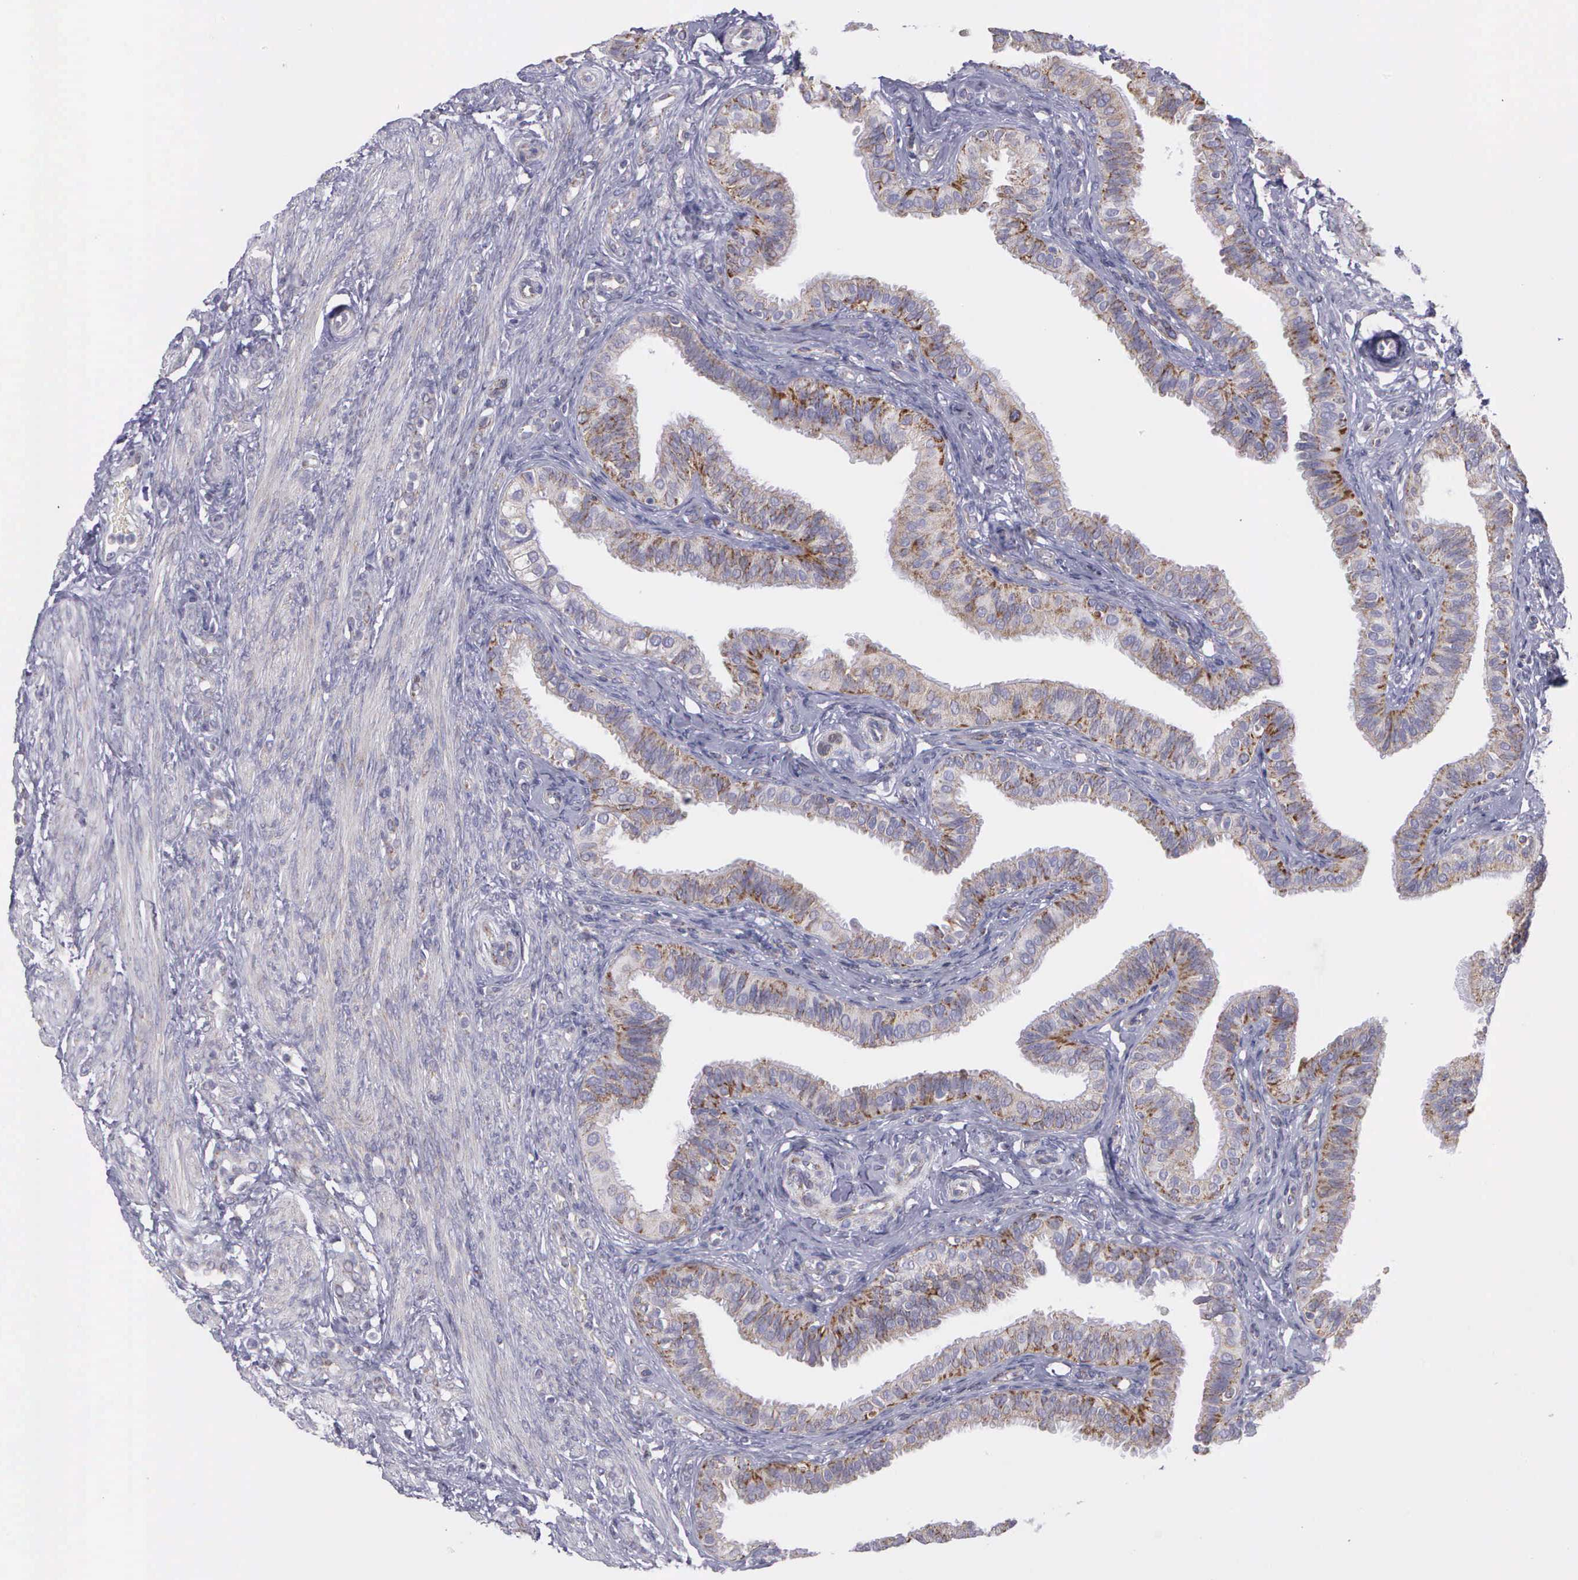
{"staining": {"intensity": "weak", "quantity": "<25%", "location": "cytoplasmic/membranous"}, "tissue": "fallopian tube", "cell_type": "Glandular cells", "image_type": "normal", "snomed": [{"axis": "morphology", "description": "Normal tissue, NOS"}, {"axis": "topography", "description": "Fallopian tube"}], "caption": "An IHC histopathology image of benign fallopian tube is shown. There is no staining in glandular cells of fallopian tube. The staining was performed using DAB (3,3'-diaminobenzidine) to visualize the protein expression in brown, while the nuclei were stained in blue with hematoxylin (Magnification: 20x).", "gene": "SYNJ2BP", "patient": {"sex": "female", "age": 42}}